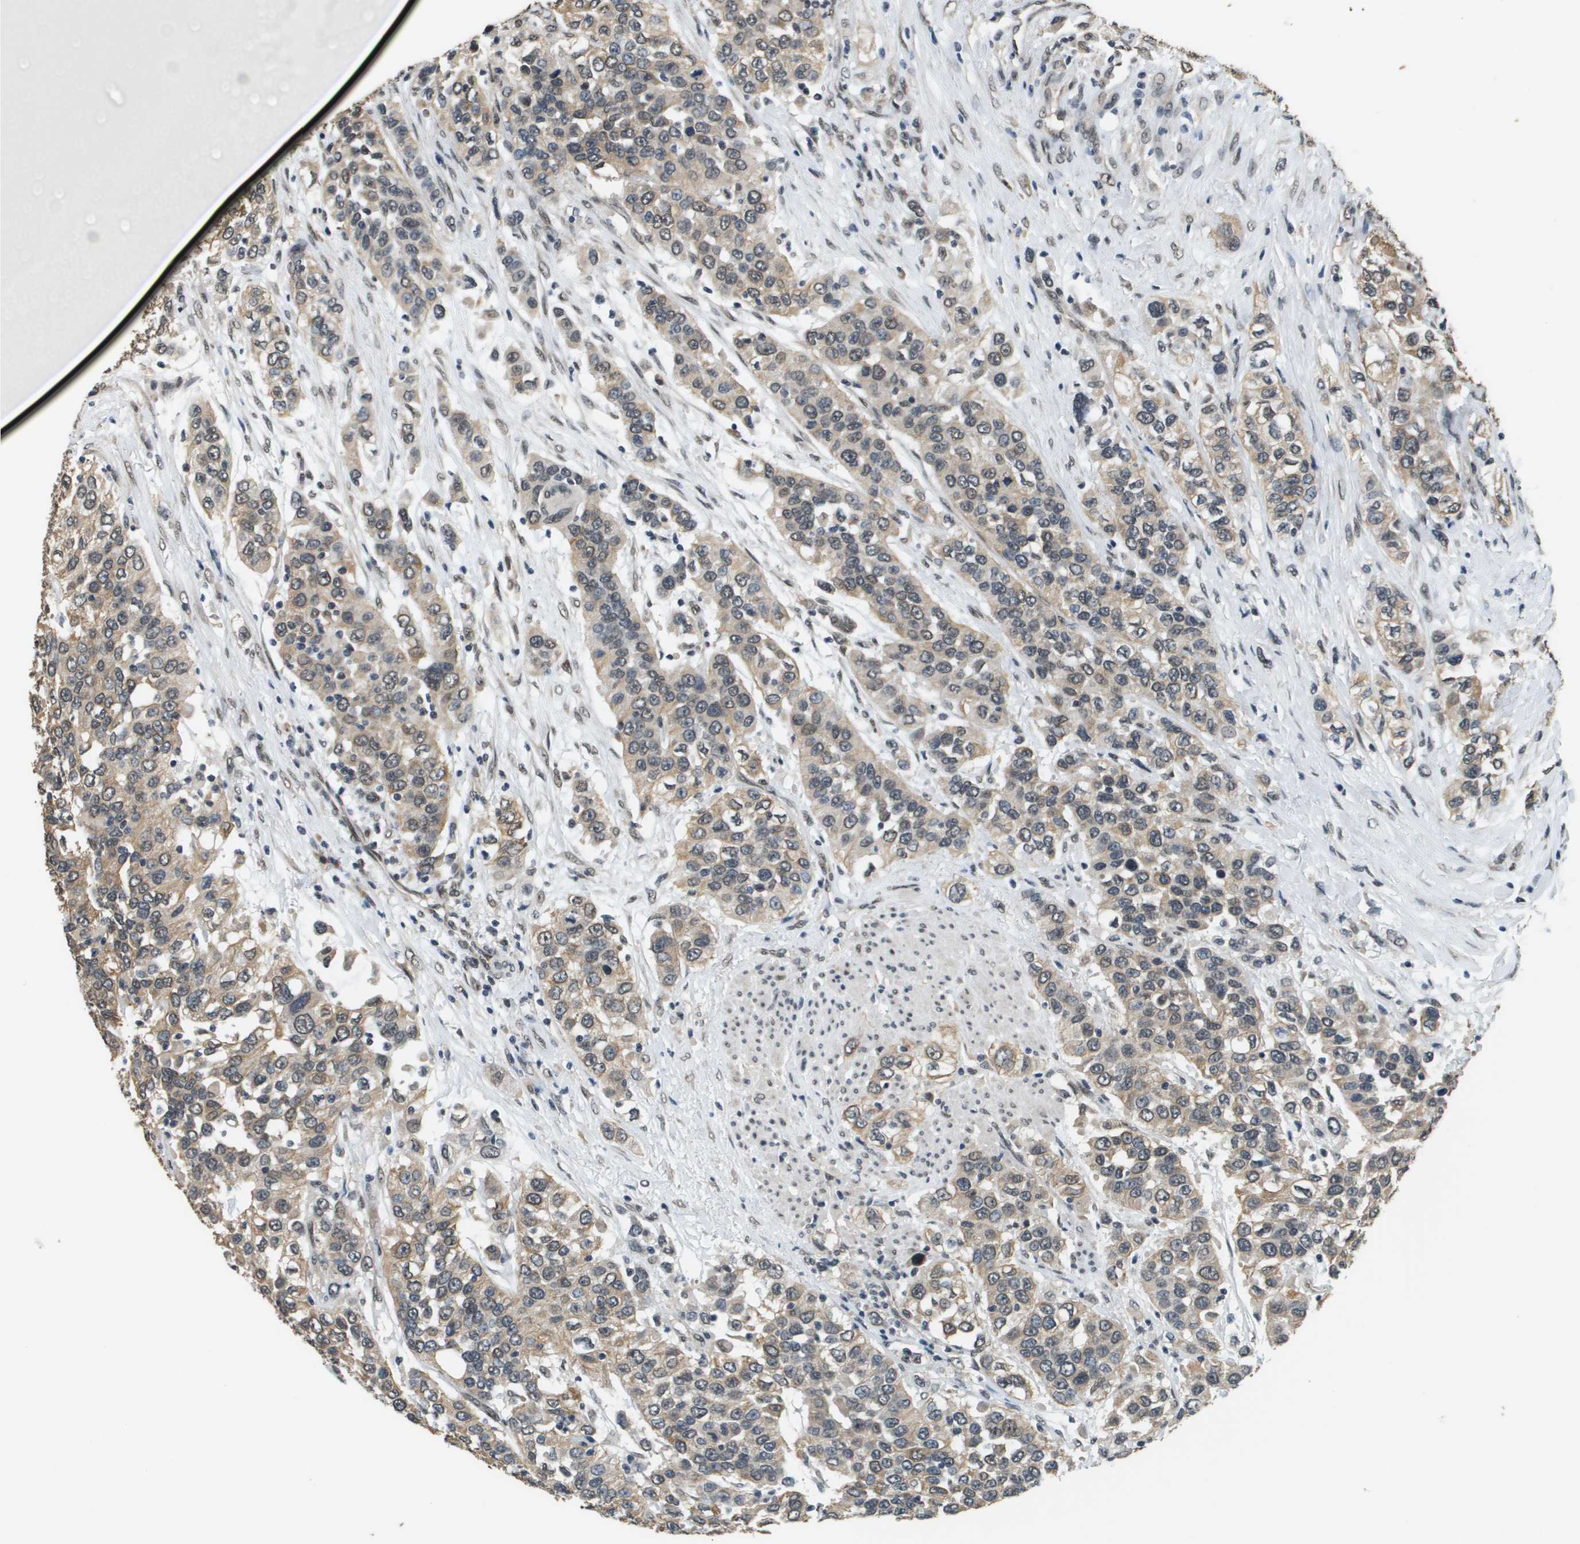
{"staining": {"intensity": "weak", "quantity": ">75%", "location": "cytoplasmic/membranous"}, "tissue": "urothelial cancer", "cell_type": "Tumor cells", "image_type": "cancer", "snomed": [{"axis": "morphology", "description": "Urothelial carcinoma, High grade"}, {"axis": "topography", "description": "Urinary bladder"}], "caption": "A low amount of weak cytoplasmic/membranous staining is identified in about >75% of tumor cells in urothelial cancer tissue.", "gene": "FANCC", "patient": {"sex": "female", "age": 80}}